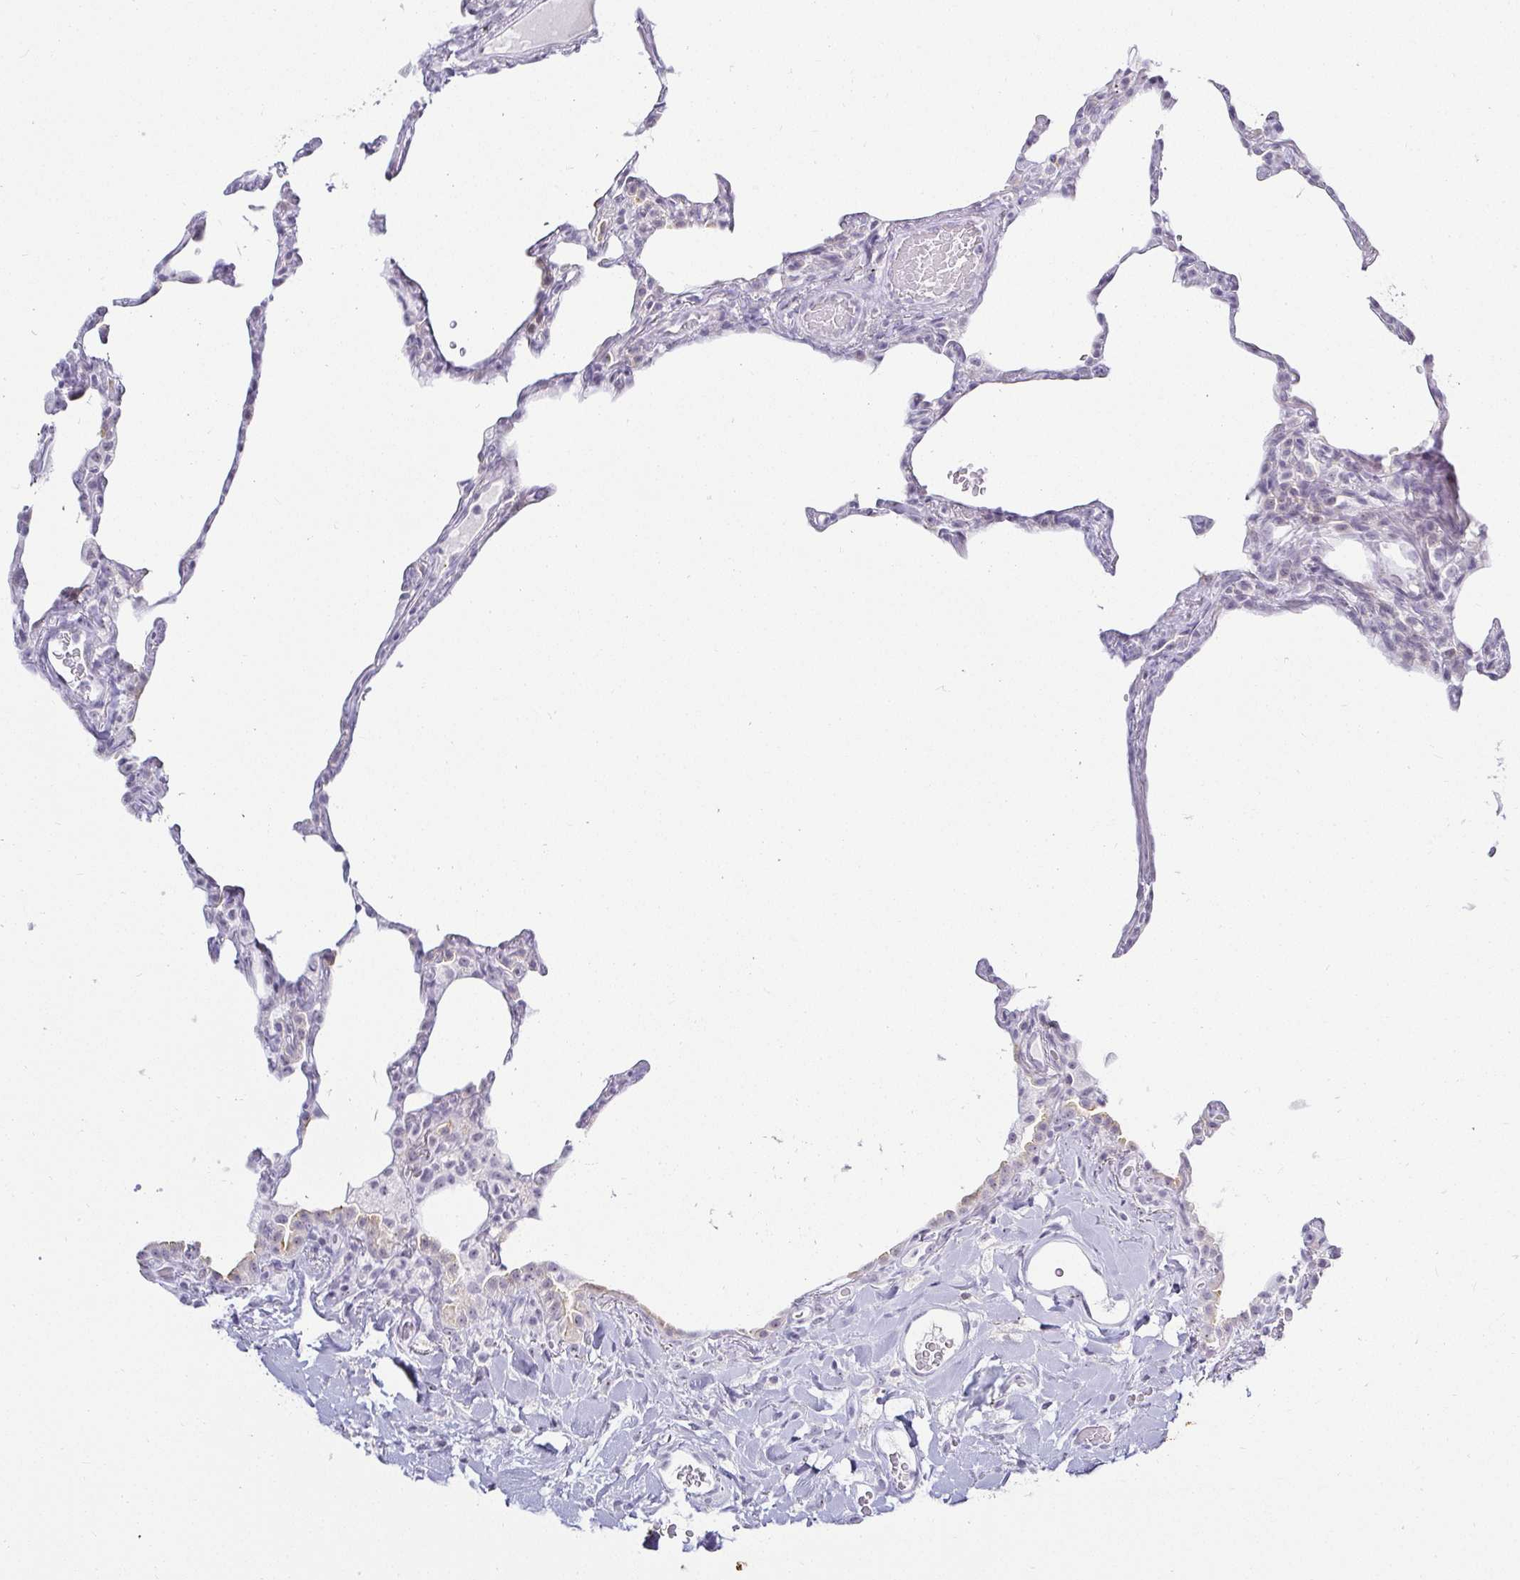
{"staining": {"intensity": "negative", "quantity": "none", "location": "none"}, "tissue": "lung", "cell_type": "Alveolar cells", "image_type": "normal", "snomed": [{"axis": "morphology", "description": "Normal tissue, NOS"}, {"axis": "topography", "description": "Lung"}], "caption": "IHC photomicrograph of benign human lung stained for a protein (brown), which demonstrates no staining in alveolar cells. Brightfield microscopy of IHC stained with DAB (brown) and hematoxylin (blue), captured at high magnification.", "gene": "ACAN", "patient": {"sex": "female", "age": 57}}